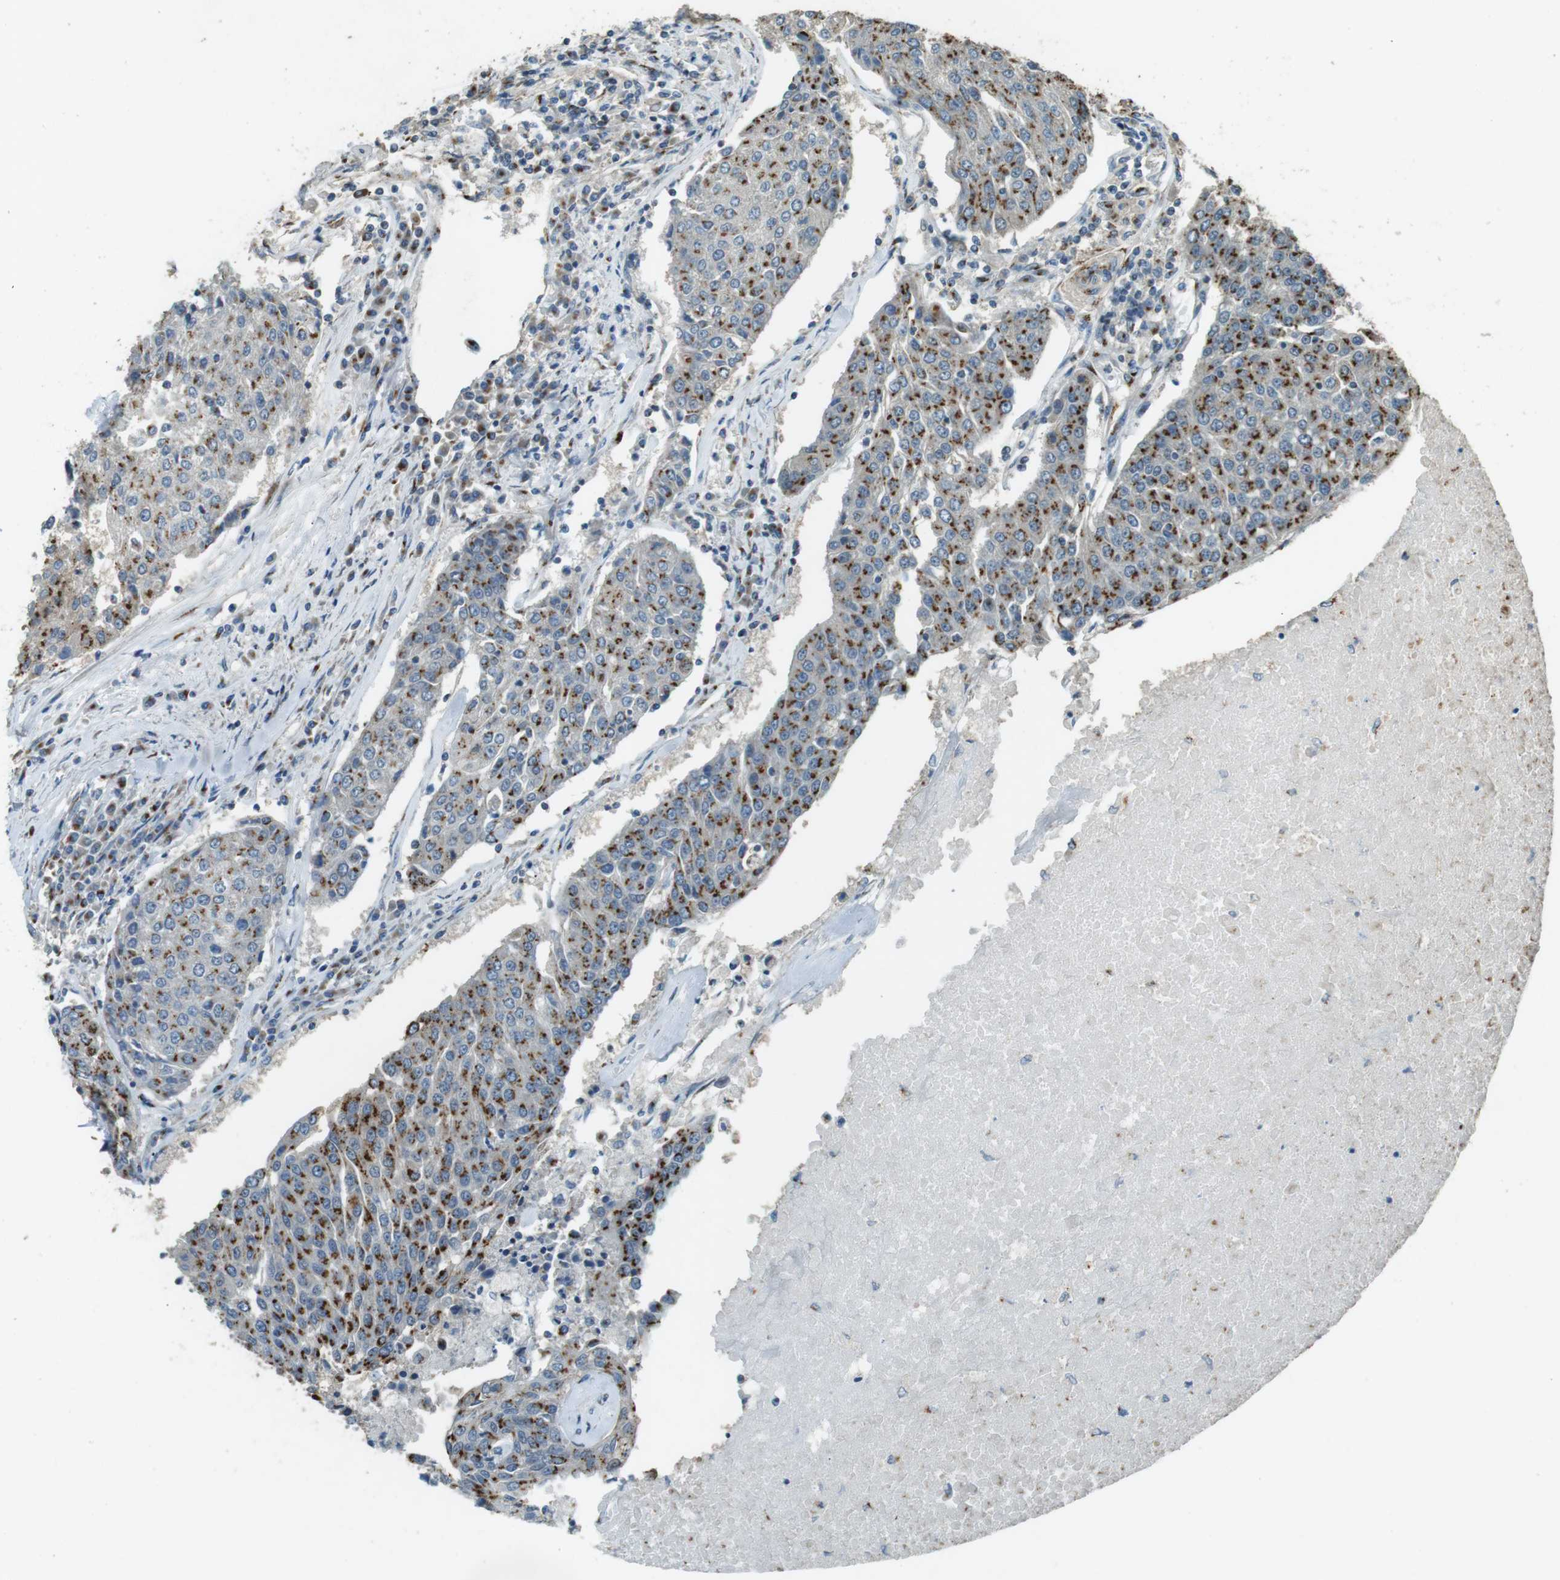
{"staining": {"intensity": "strong", "quantity": ">75%", "location": "cytoplasmic/membranous"}, "tissue": "urothelial cancer", "cell_type": "Tumor cells", "image_type": "cancer", "snomed": [{"axis": "morphology", "description": "Urothelial carcinoma, High grade"}, {"axis": "topography", "description": "Urinary bladder"}], "caption": "High-magnification brightfield microscopy of urothelial carcinoma (high-grade) stained with DAB (3,3'-diaminobenzidine) (brown) and counterstained with hematoxylin (blue). tumor cells exhibit strong cytoplasmic/membranous positivity is appreciated in approximately>75% of cells. (brown staining indicates protein expression, while blue staining denotes nuclei).", "gene": "TMEM115", "patient": {"sex": "female", "age": 85}}